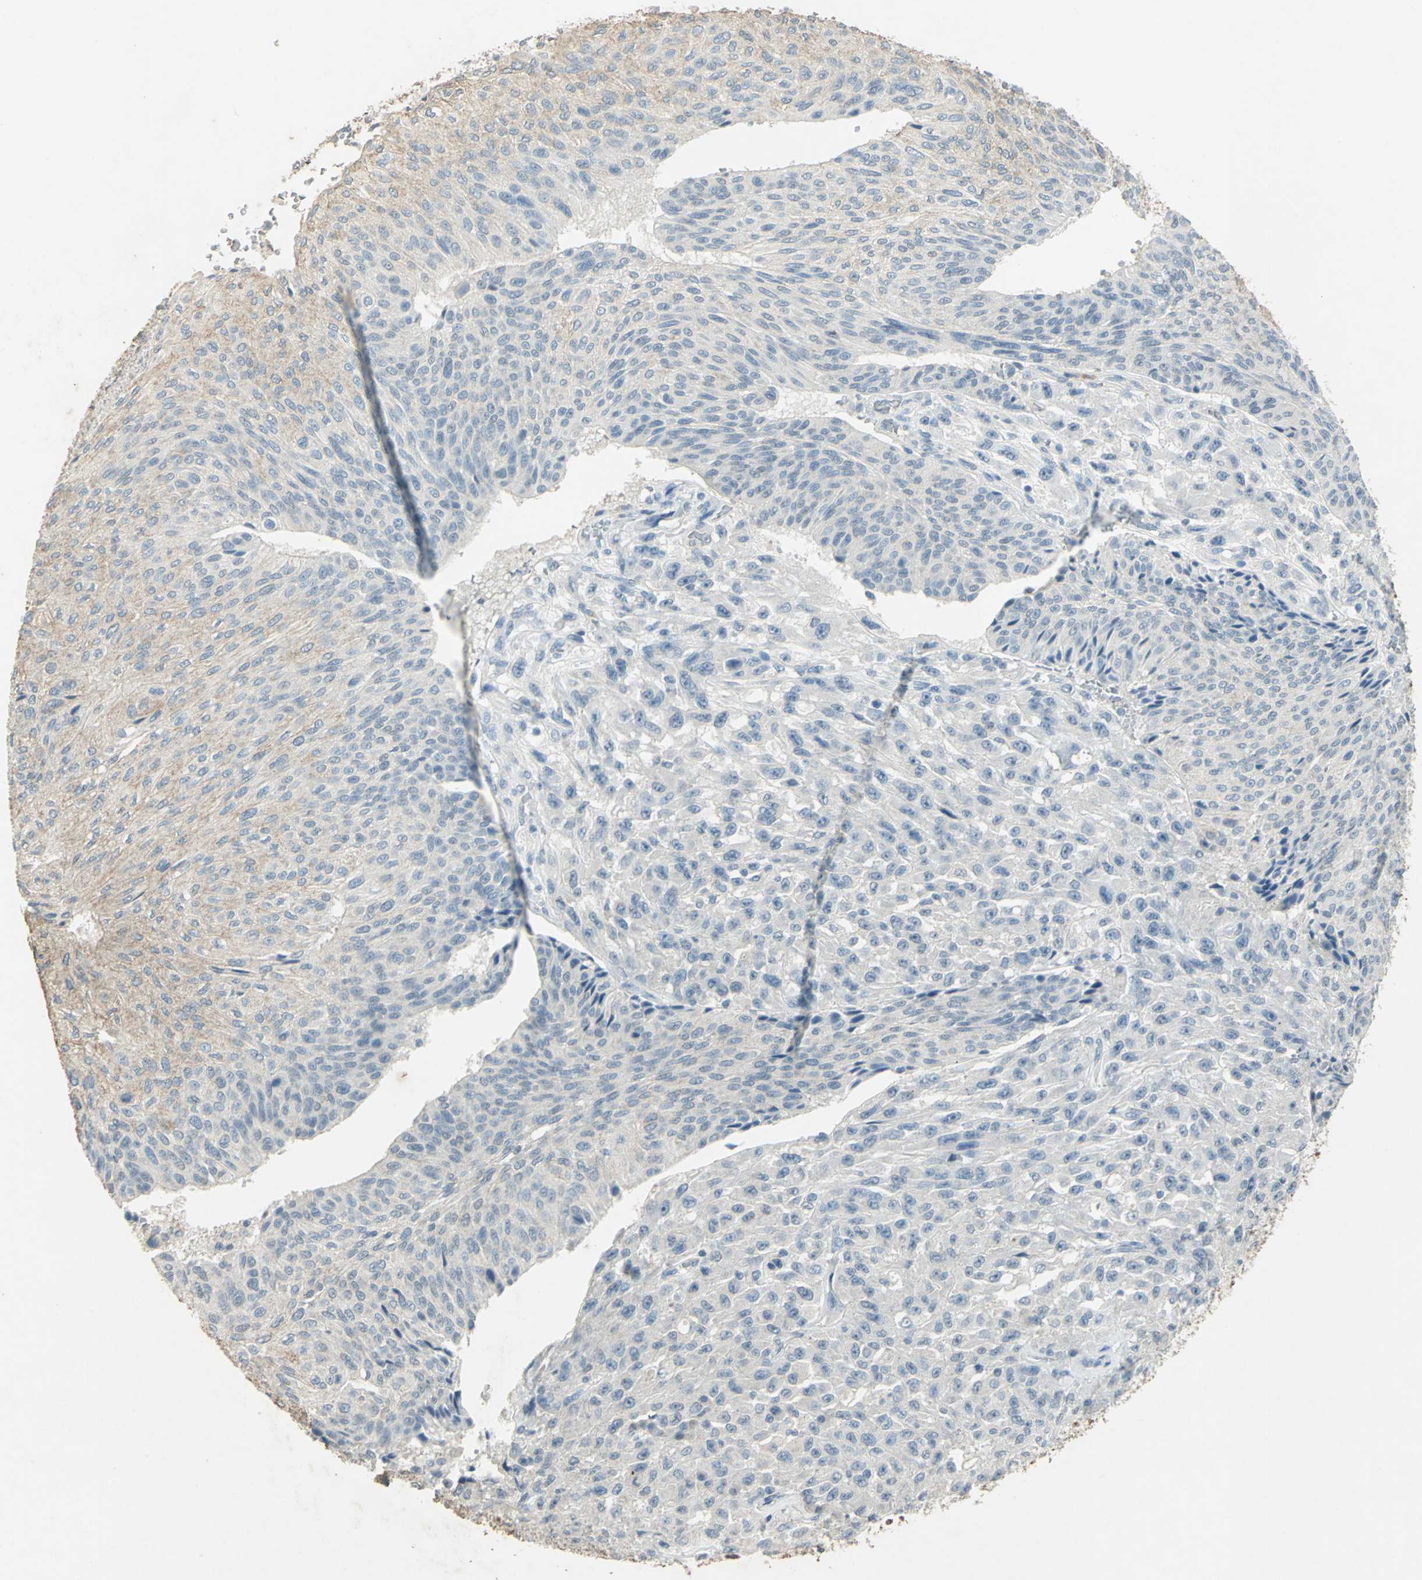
{"staining": {"intensity": "weak", "quantity": "<25%", "location": "cytoplasmic/membranous"}, "tissue": "urothelial cancer", "cell_type": "Tumor cells", "image_type": "cancer", "snomed": [{"axis": "morphology", "description": "Urothelial carcinoma, High grade"}, {"axis": "topography", "description": "Urinary bladder"}], "caption": "The image shows no staining of tumor cells in high-grade urothelial carcinoma. Brightfield microscopy of immunohistochemistry (IHC) stained with DAB (3,3'-diaminobenzidine) (brown) and hematoxylin (blue), captured at high magnification.", "gene": "CAMK2B", "patient": {"sex": "male", "age": 66}}